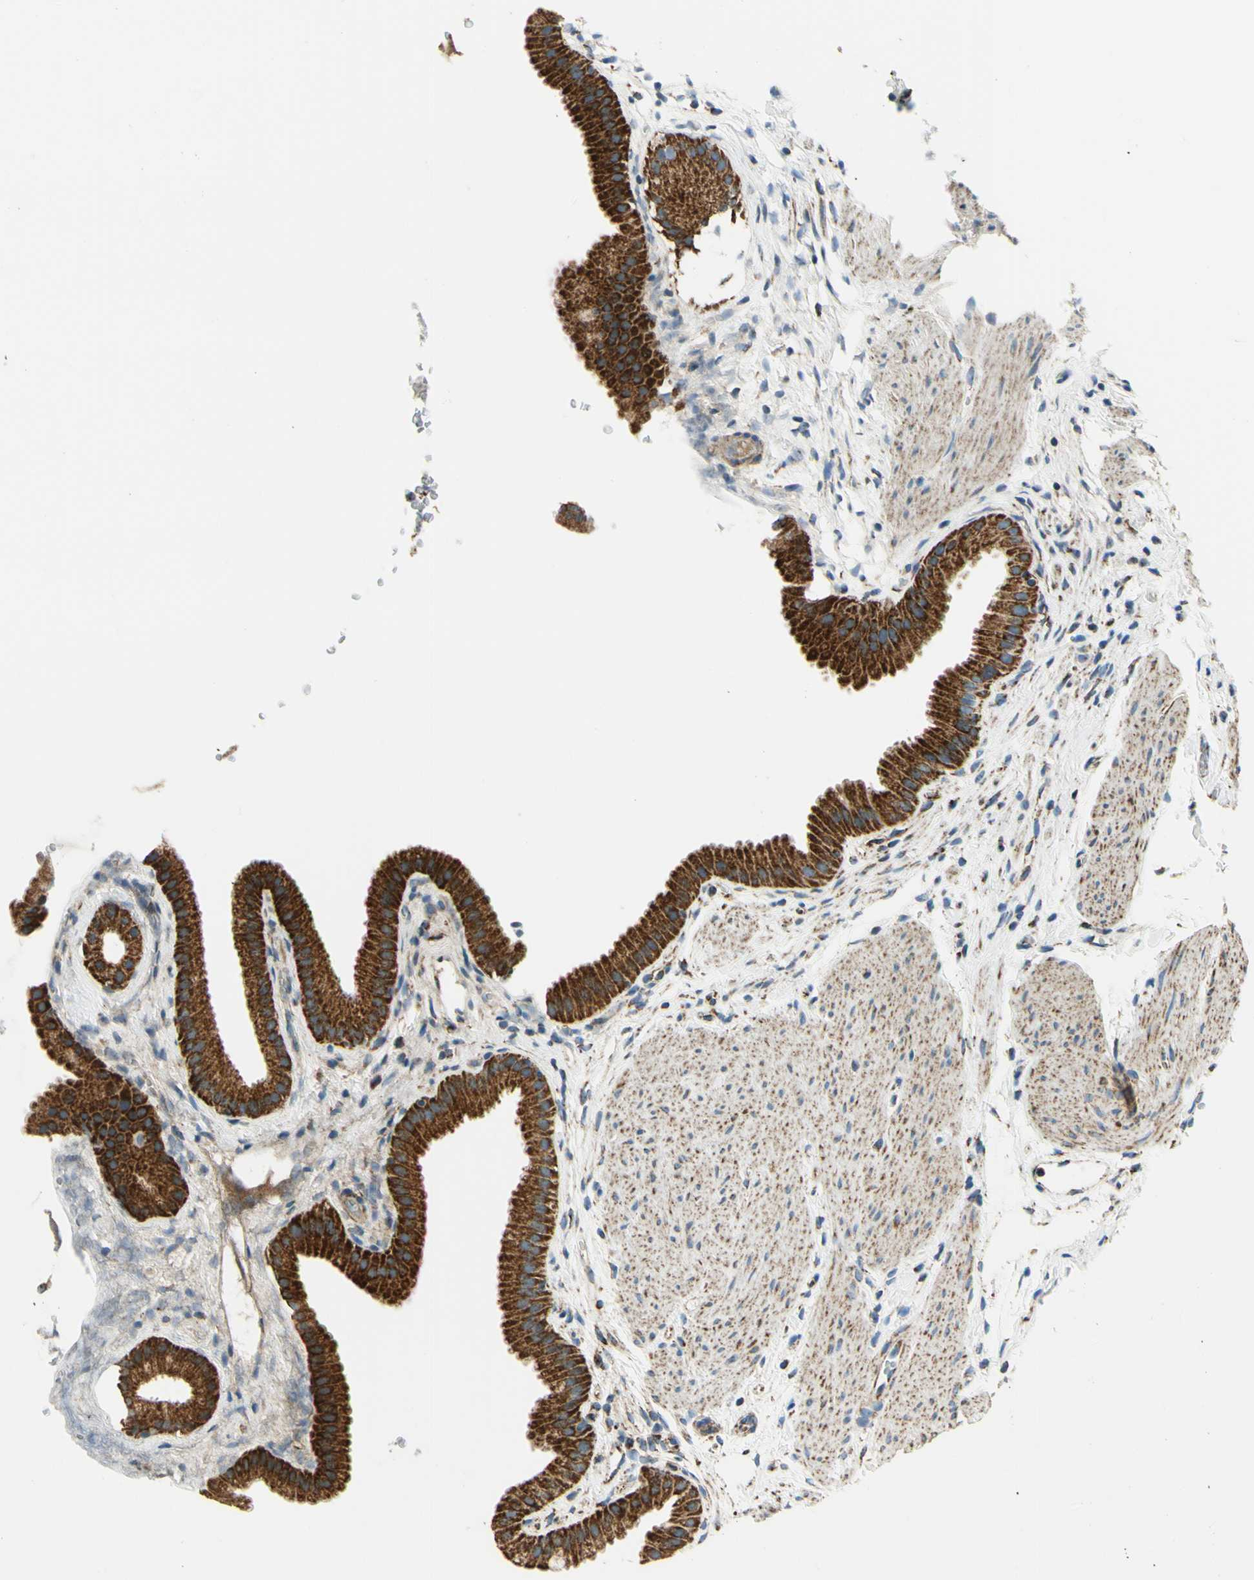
{"staining": {"intensity": "strong", "quantity": ">75%", "location": "cytoplasmic/membranous"}, "tissue": "gallbladder", "cell_type": "Glandular cells", "image_type": "normal", "snomed": [{"axis": "morphology", "description": "Normal tissue, NOS"}, {"axis": "topography", "description": "Gallbladder"}], "caption": "Immunohistochemistry of normal human gallbladder reveals high levels of strong cytoplasmic/membranous expression in approximately >75% of glandular cells.", "gene": "MAVS", "patient": {"sex": "female", "age": 64}}